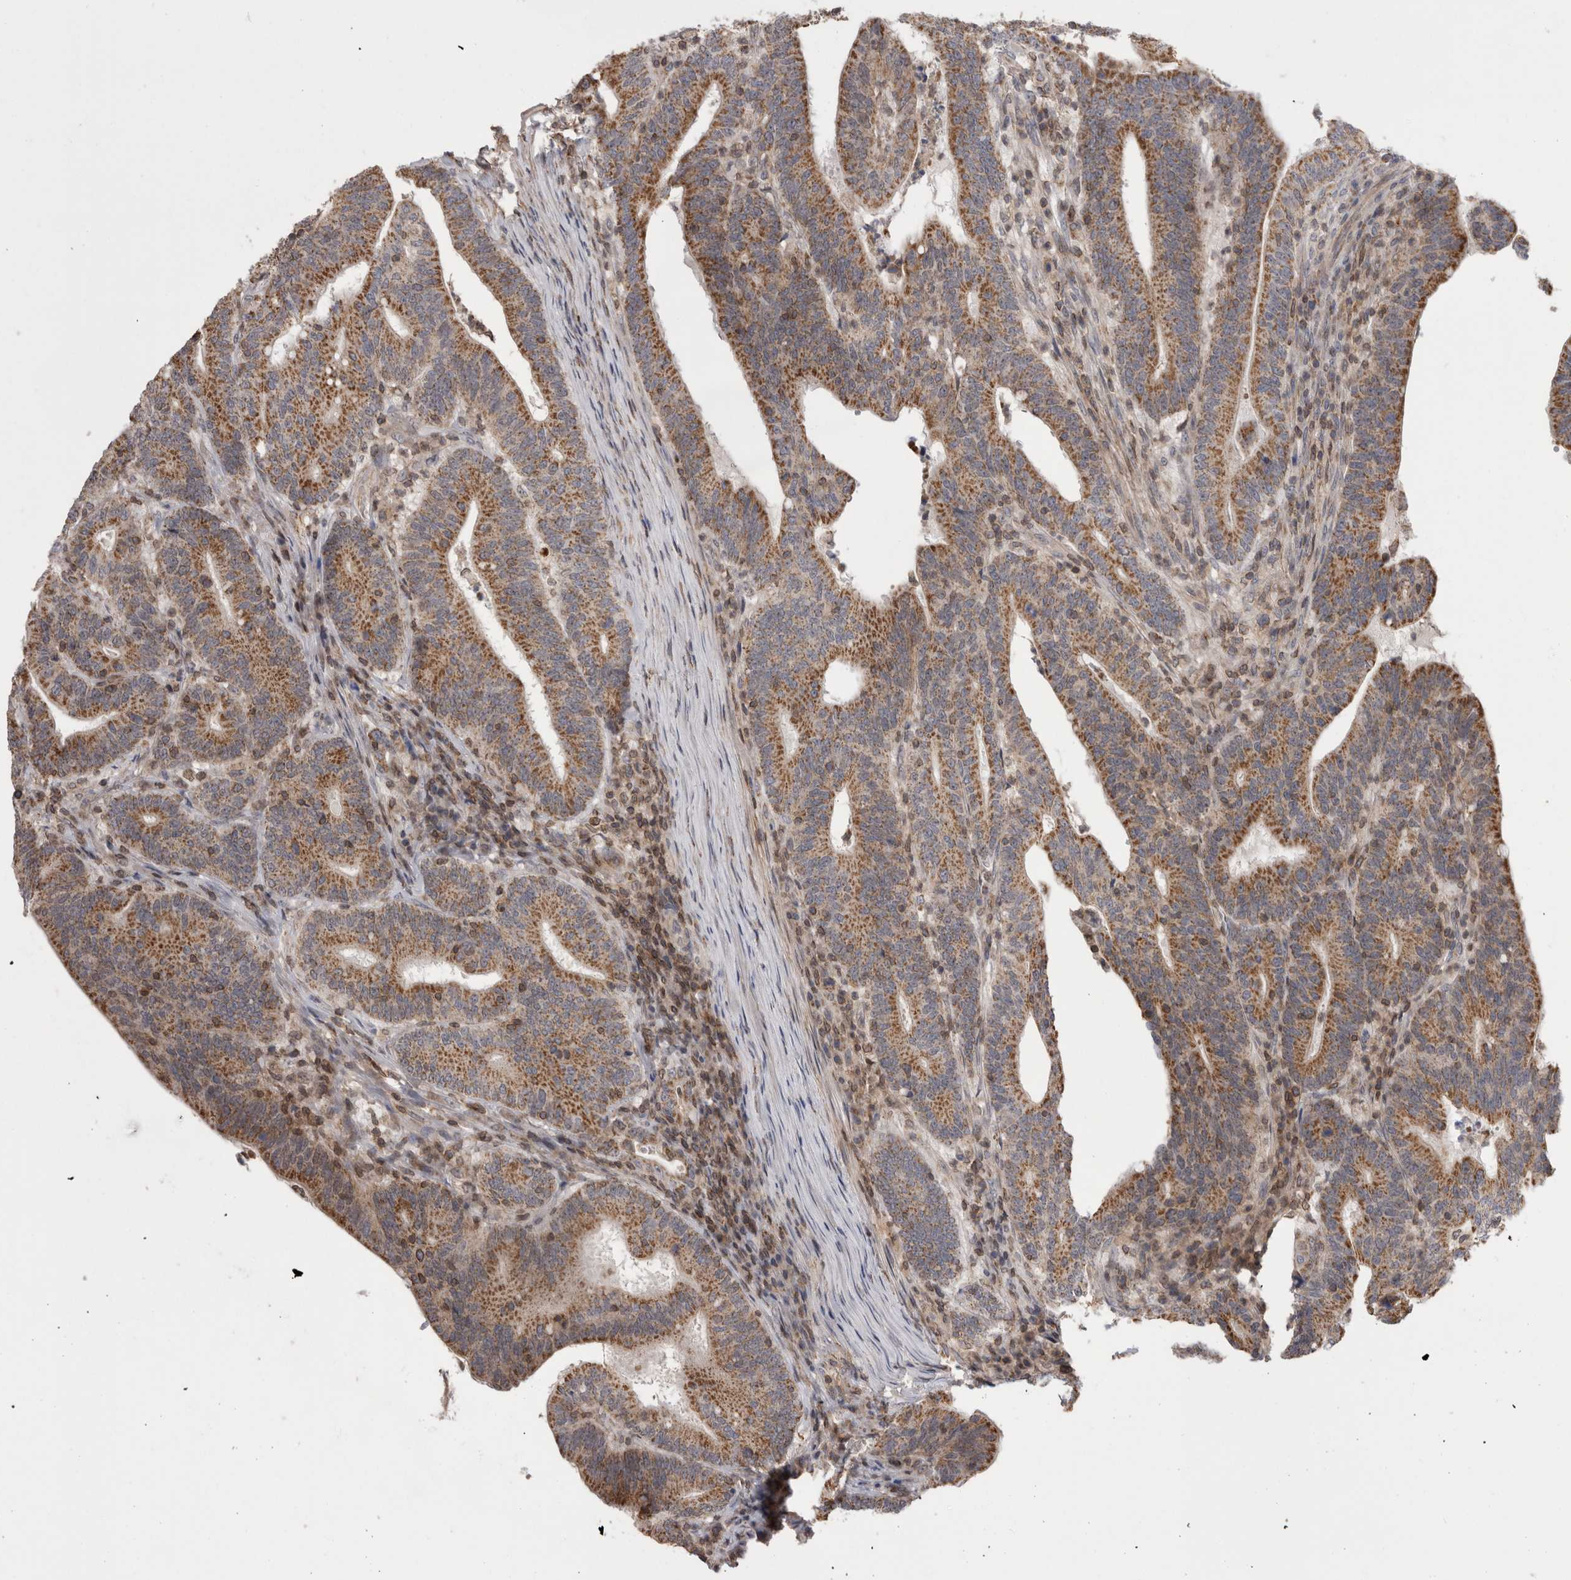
{"staining": {"intensity": "moderate", "quantity": ">75%", "location": "cytoplasmic/membranous"}, "tissue": "colorectal cancer", "cell_type": "Tumor cells", "image_type": "cancer", "snomed": [{"axis": "morphology", "description": "Adenocarcinoma, NOS"}, {"axis": "topography", "description": "Colon"}], "caption": "IHC micrograph of colorectal adenocarcinoma stained for a protein (brown), which demonstrates medium levels of moderate cytoplasmic/membranous expression in about >75% of tumor cells.", "gene": "DARS2", "patient": {"sex": "female", "age": 66}}